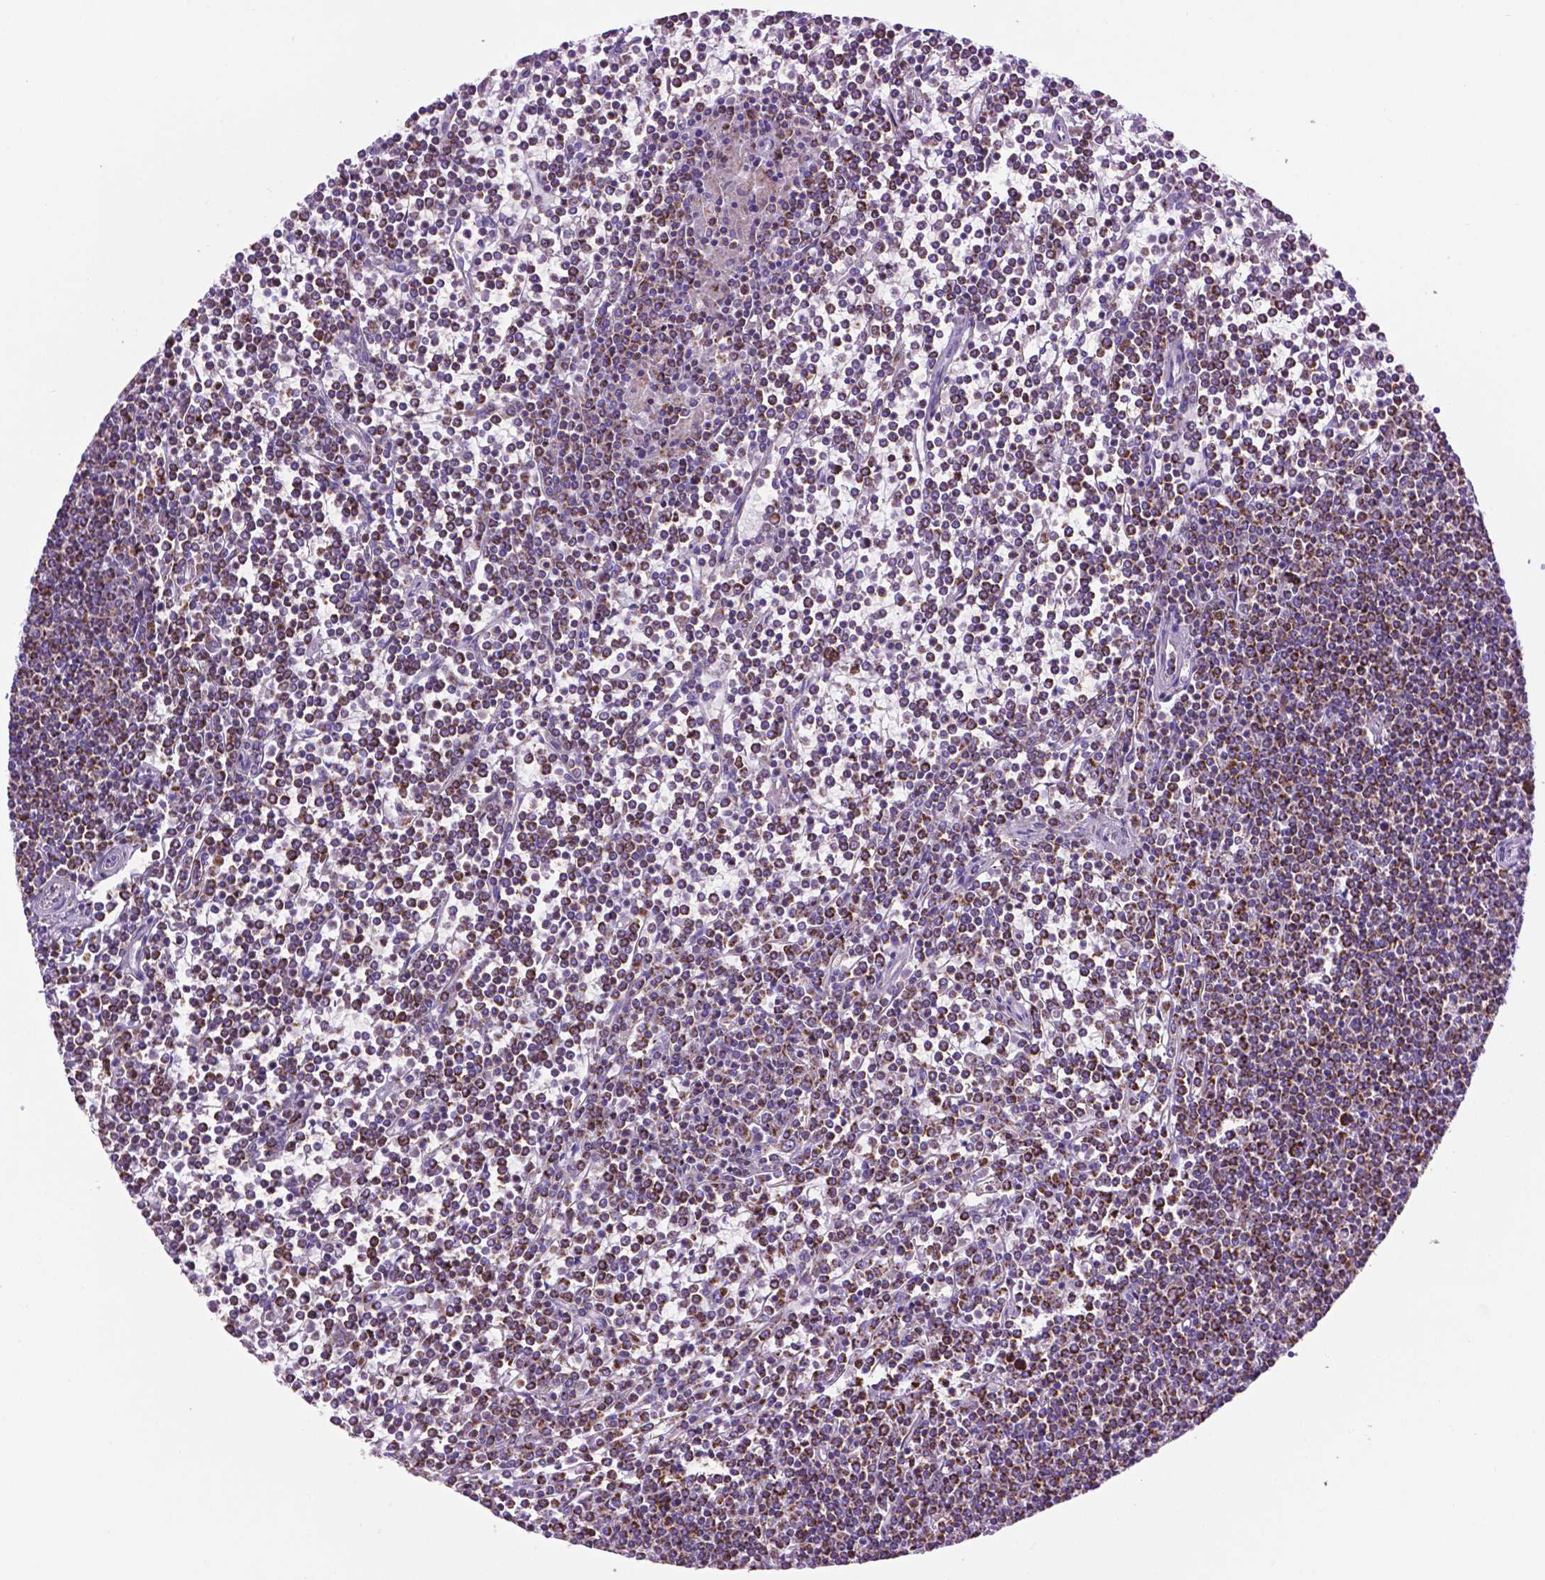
{"staining": {"intensity": "strong", "quantity": ">75%", "location": "cytoplasmic/membranous"}, "tissue": "lymphoma", "cell_type": "Tumor cells", "image_type": "cancer", "snomed": [{"axis": "morphology", "description": "Malignant lymphoma, non-Hodgkin's type, Low grade"}, {"axis": "topography", "description": "Spleen"}], "caption": "High-power microscopy captured an immunohistochemistry micrograph of low-grade malignant lymphoma, non-Hodgkin's type, revealing strong cytoplasmic/membranous expression in about >75% of tumor cells.", "gene": "GDPD5", "patient": {"sex": "female", "age": 19}}